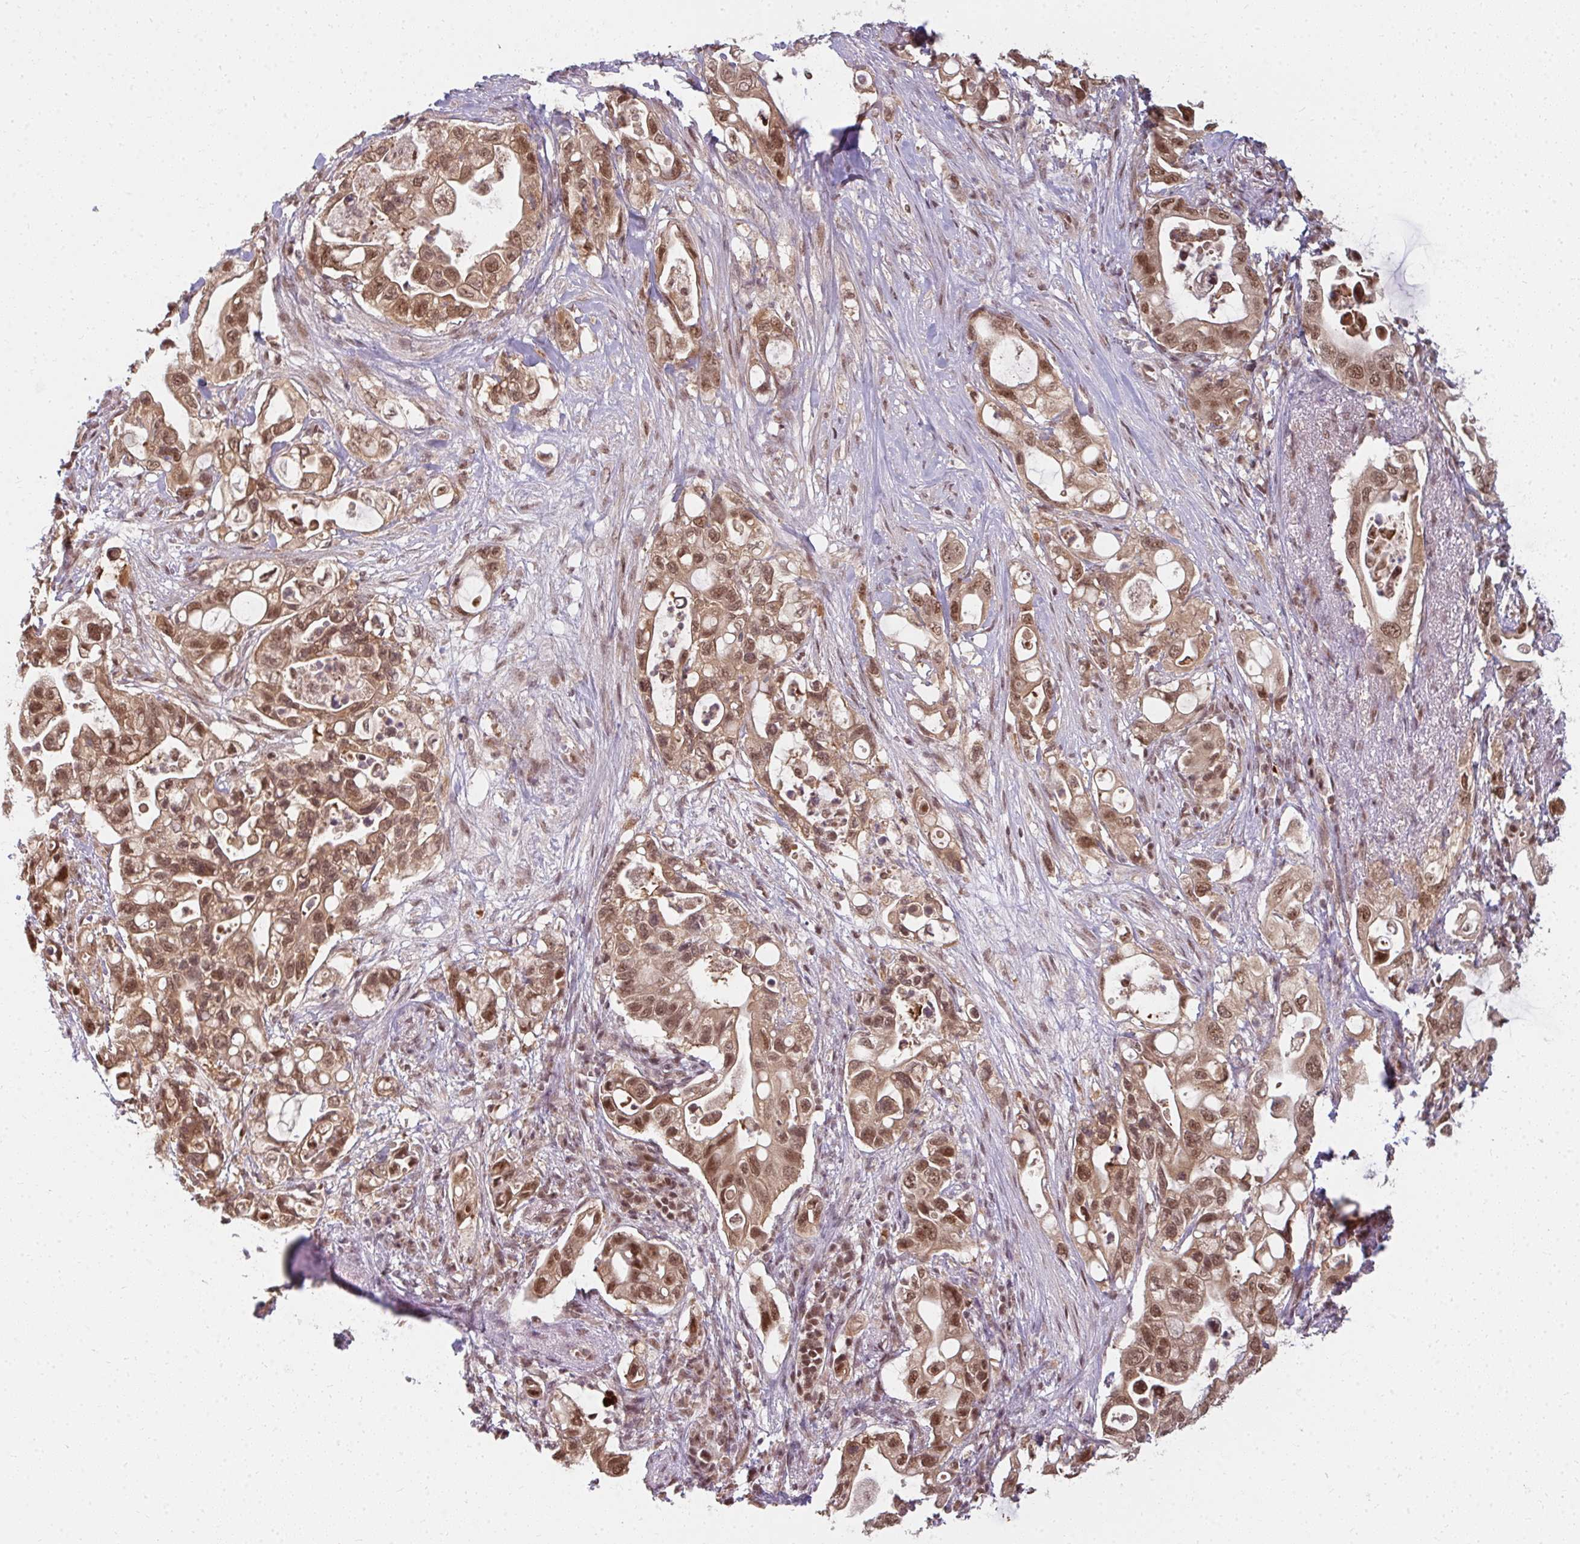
{"staining": {"intensity": "moderate", "quantity": ">75%", "location": "nuclear"}, "tissue": "pancreatic cancer", "cell_type": "Tumor cells", "image_type": "cancer", "snomed": [{"axis": "morphology", "description": "Adenocarcinoma, NOS"}, {"axis": "topography", "description": "Pancreas"}], "caption": "Immunohistochemistry (IHC) photomicrograph of neoplastic tissue: pancreatic cancer stained using immunohistochemistry (IHC) exhibits medium levels of moderate protein expression localized specifically in the nuclear of tumor cells, appearing as a nuclear brown color.", "gene": "GTF3C6", "patient": {"sex": "female", "age": 72}}